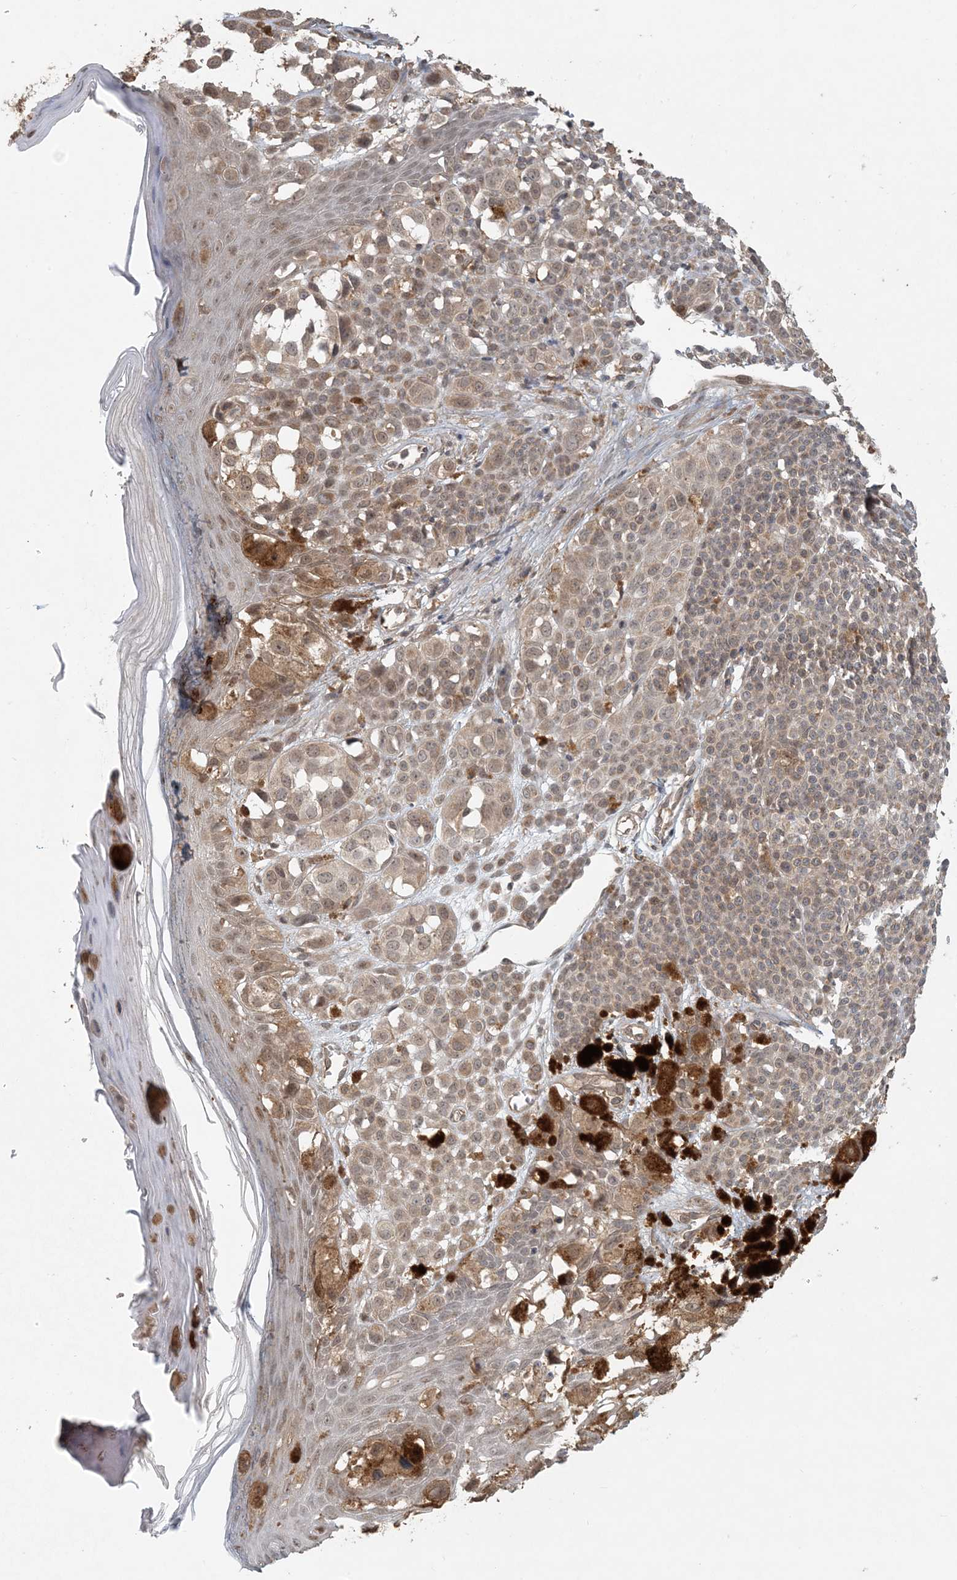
{"staining": {"intensity": "weak", "quantity": "25%-75%", "location": "cytoplasmic/membranous,nuclear"}, "tissue": "melanoma", "cell_type": "Tumor cells", "image_type": "cancer", "snomed": [{"axis": "morphology", "description": "Malignant melanoma, NOS"}, {"axis": "topography", "description": "Skin of leg"}], "caption": "IHC (DAB (3,3'-diaminobenzidine)) staining of human melanoma displays weak cytoplasmic/membranous and nuclear protein expression in about 25%-75% of tumor cells. Nuclei are stained in blue.", "gene": "OBI1", "patient": {"sex": "female", "age": 72}}